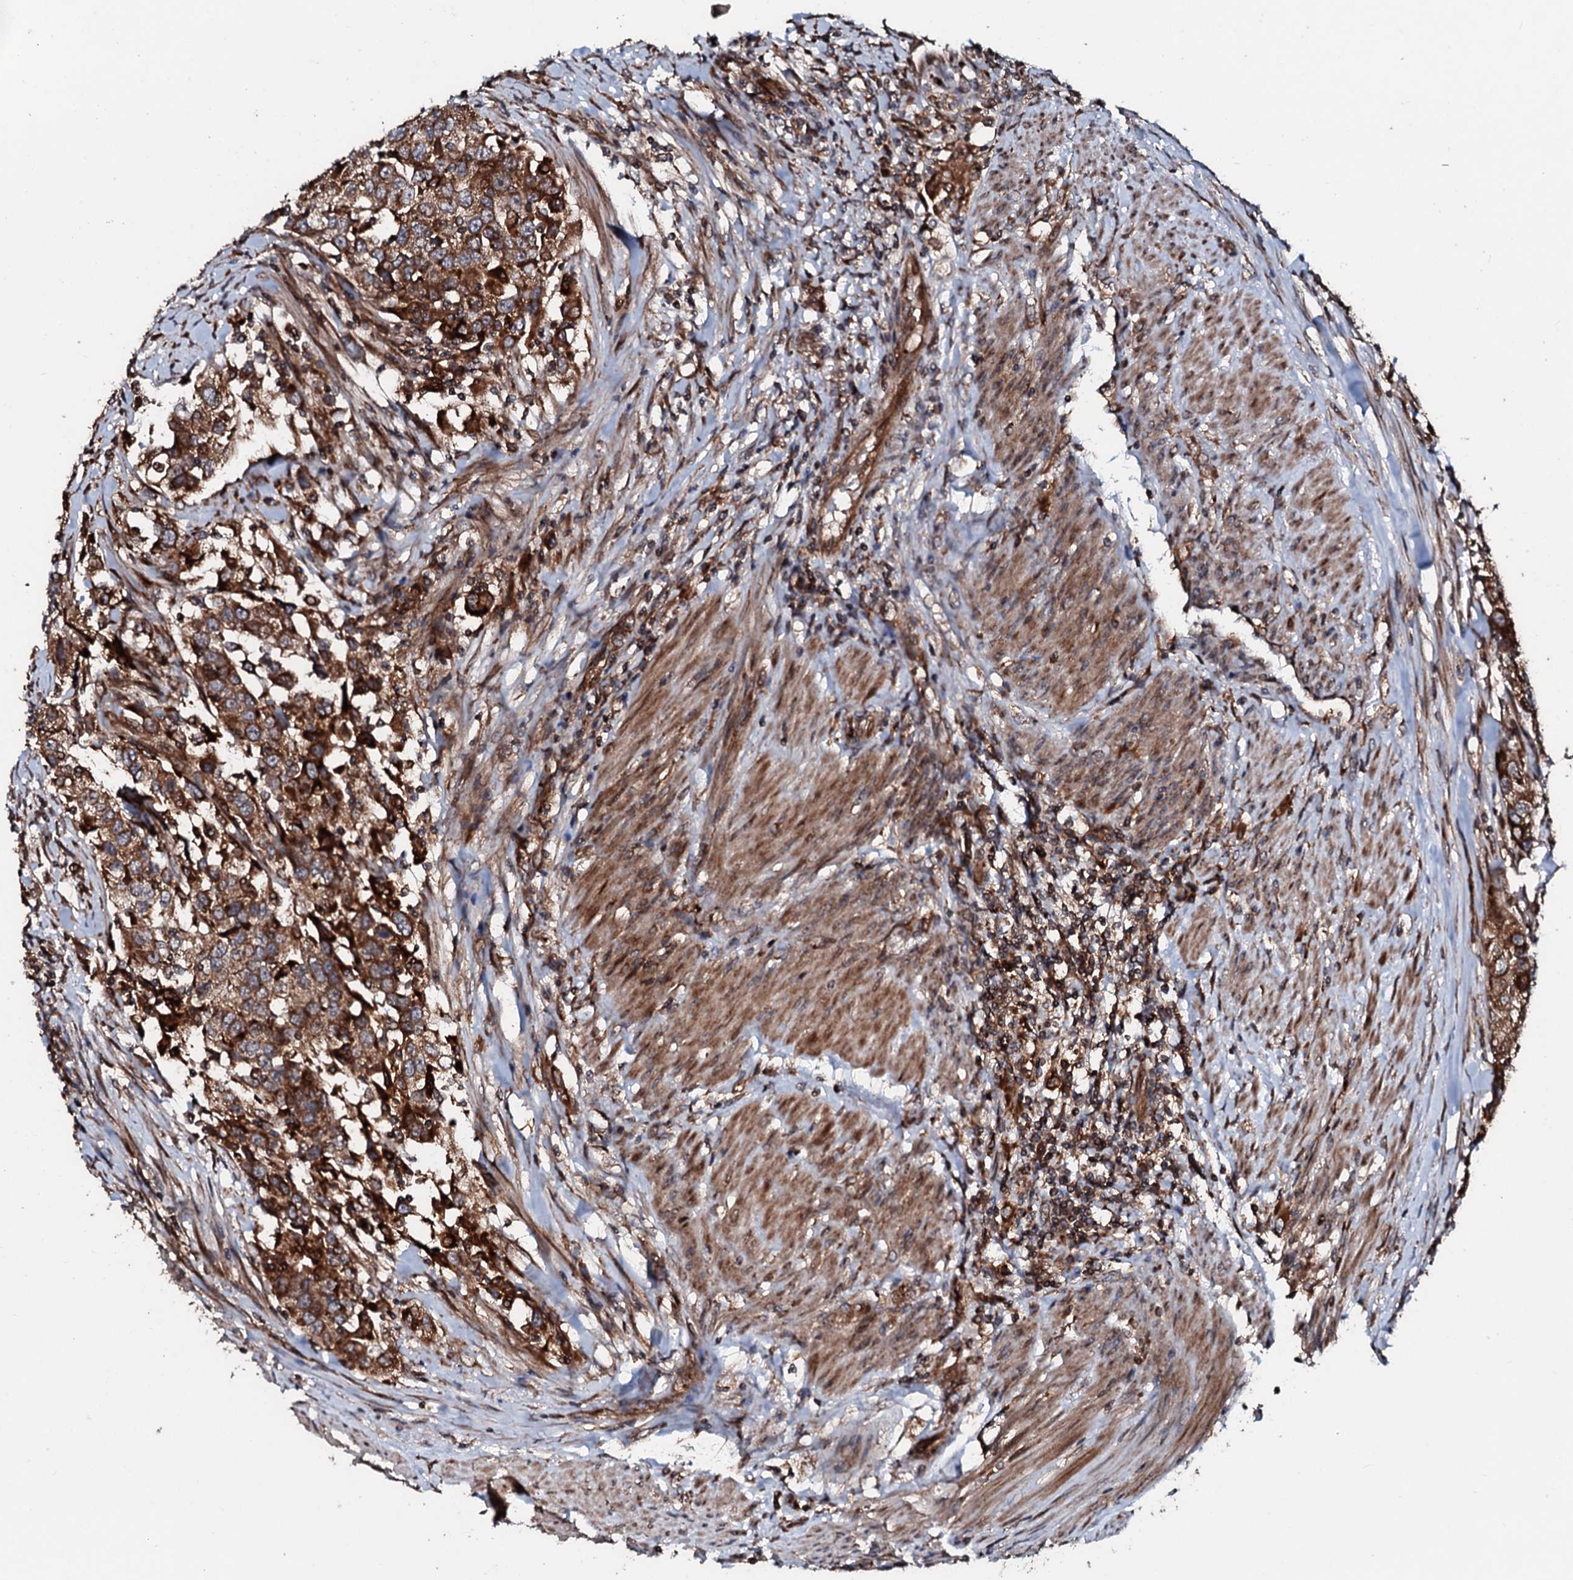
{"staining": {"intensity": "strong", "quantity": ">75%", "location": "cytoplasmic/membranous"}, "tissue": "urothelial cancer", "cell_type": "Tumor cells", "image_type": "cancer", "snomed": [{"axis": "morphology", "description": "Urothelial carcinoma, High grade"}, {"axis": "topography", "description": "Urinary bladder"}], "caption": "Tumor cells demonstrate high levels of strong cytoplasmic/membranous expression in approximately >75% of cells in urothelial cancer. (IHC, brightfield microscopy, high magnification).", "gene": "SDHAF2", "patient": {"sex": "female", "age": 80}}